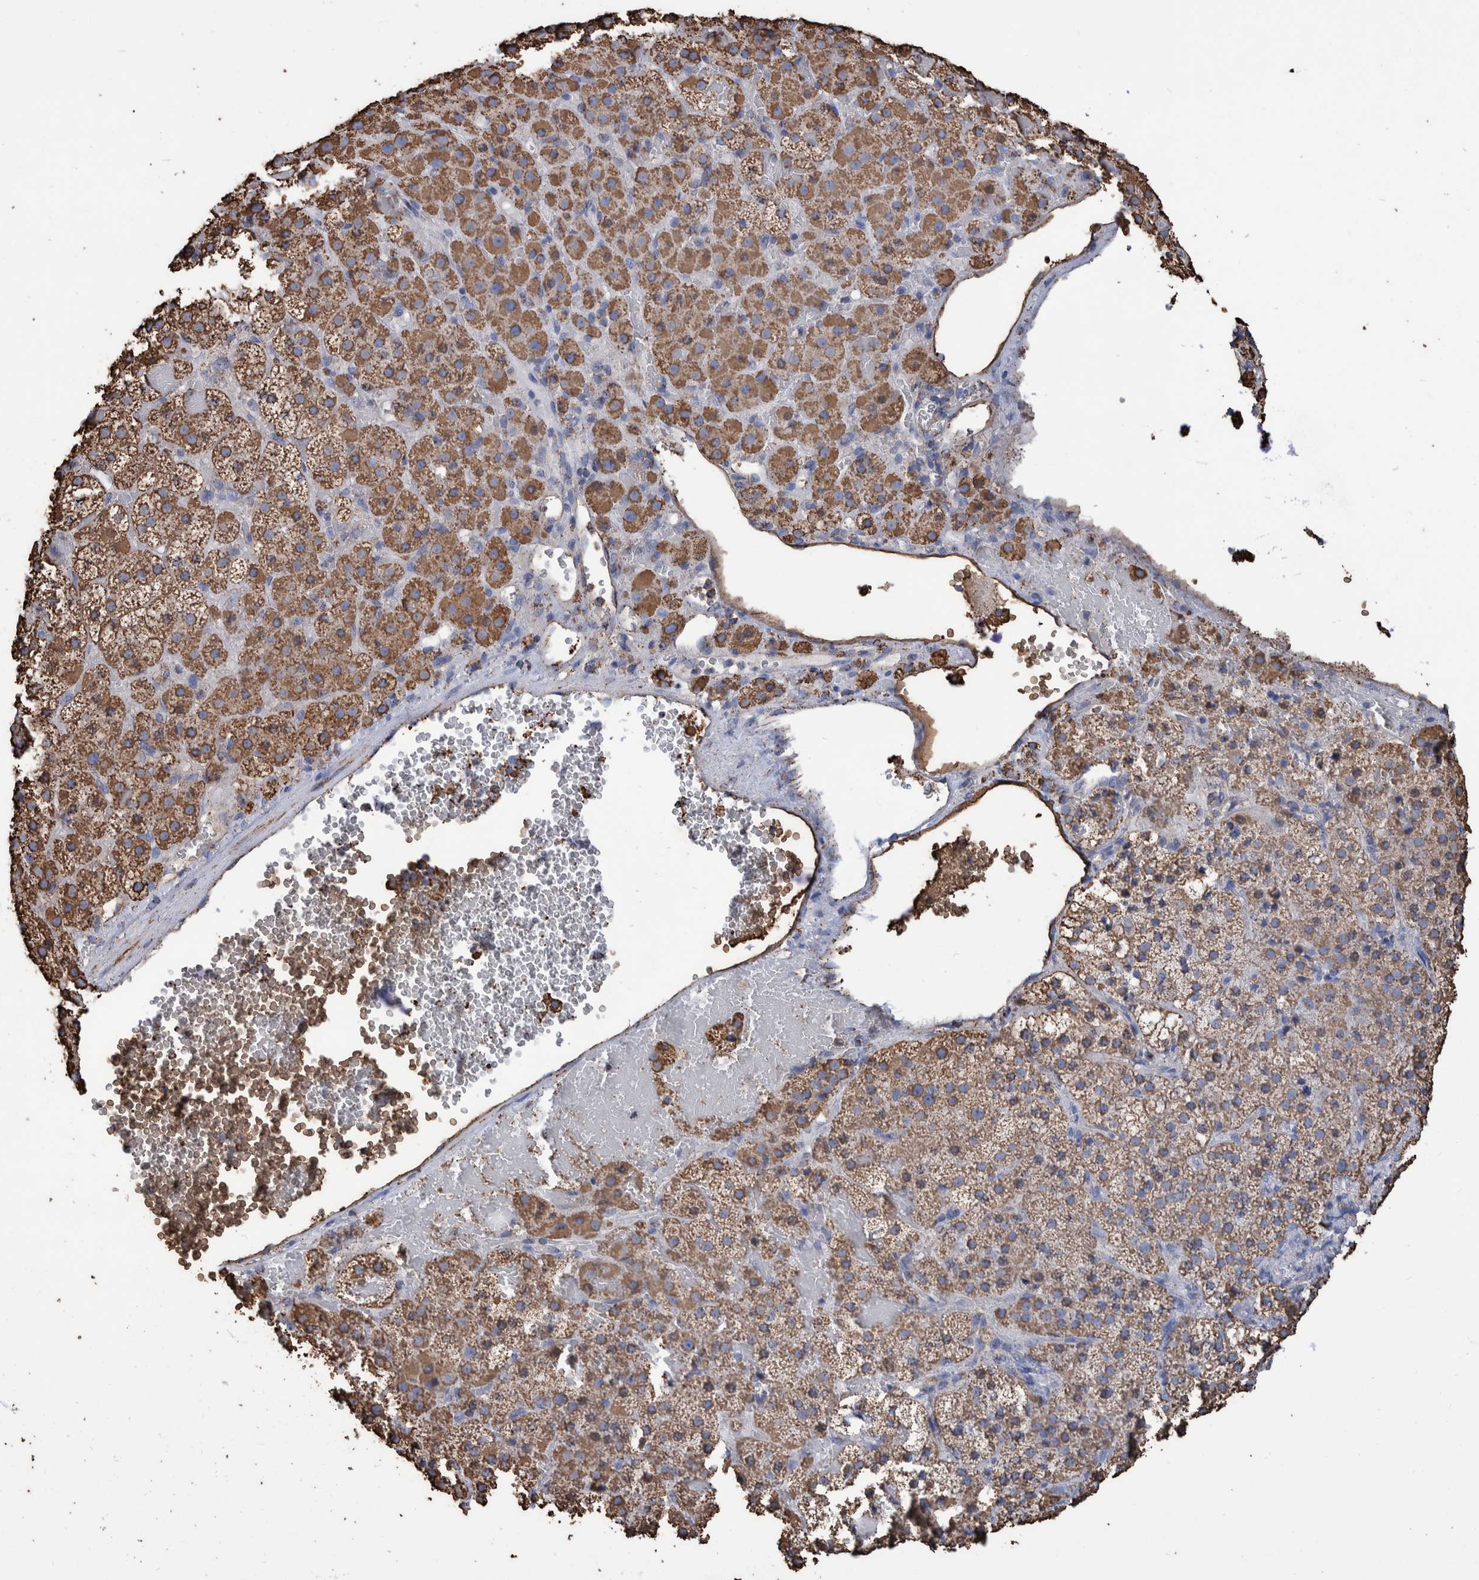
{"staining": {"intensity": "strong", "quantity": ">75%", "location": "cytoplasmic/membranous"}, "tissue": "adrenal gland", "cell_type": "Glandular cells", "image_type": "normal", "snomed": [{"axis": "morphology", "description": "Normal tissue, NOS"}, {"axis": "topography", "description": "Adrenal gland"}], "caption": "Adrenal gland stained for a protein displays strong cytoplasmic/membranous positivity in glandular cells. Immunohistochemistry (ihc) stains the protein of interest in brown and the nuclei are stained blue.", "gene": "VPS26C", "patient": {"sex": "female", "age": 59}}